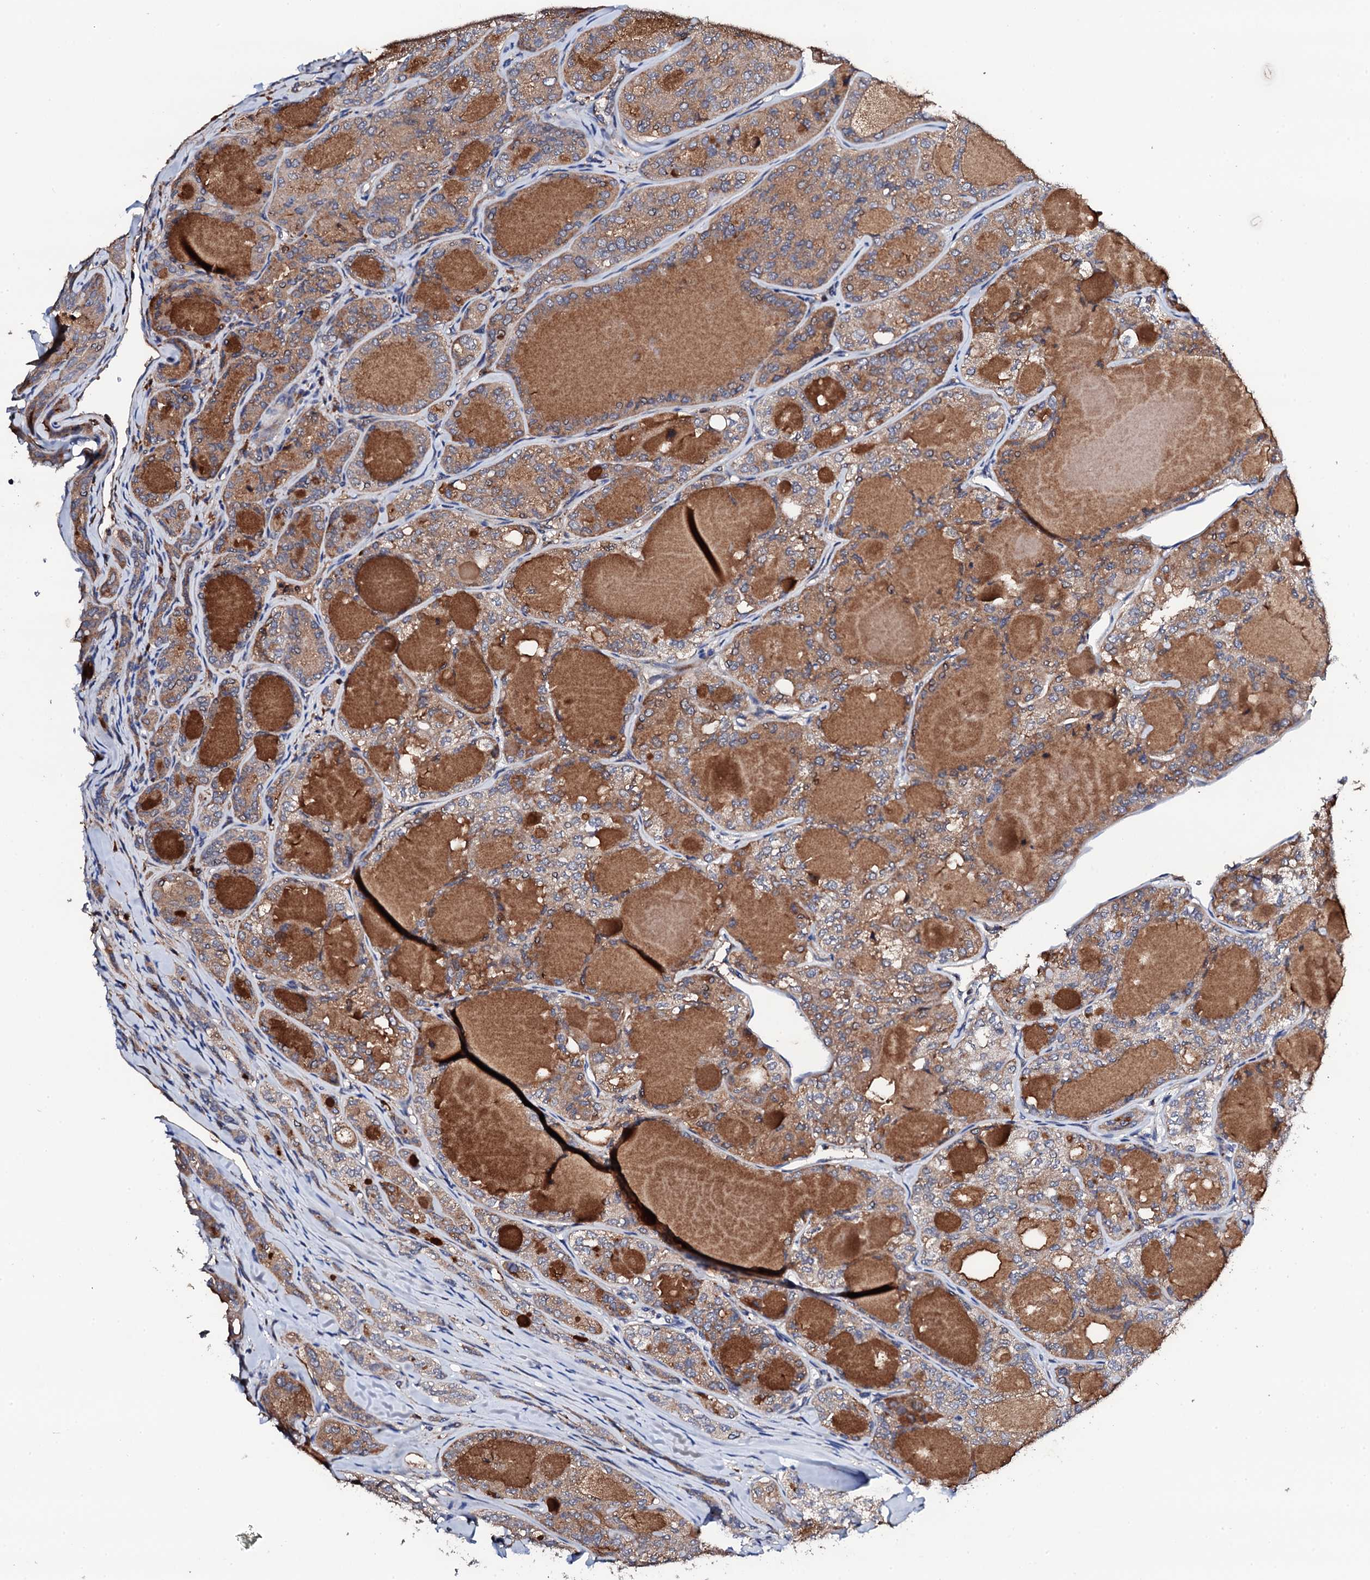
{"staining": {"intensity": "moderate", "quantity": ">75%", "location": "cytoplasmic/membranous"}, "tissue": "thyroid cancer", "cell_type": "Tumor cells", "image_type": "cancer", "snomed": [{"axis": "morphology", "description": "Follicular adenoma carcinoma, NOS"}, {"axis": "topography", "description": "Thyroid gland"}], "caption": "A micrograph of human thyroid cancer stained for a protein exhibits moderate cytoplasmic/membranous brown staining in tumor cells.", "gene": "COG4", "patient": {"sex": "male", "age": 75}}